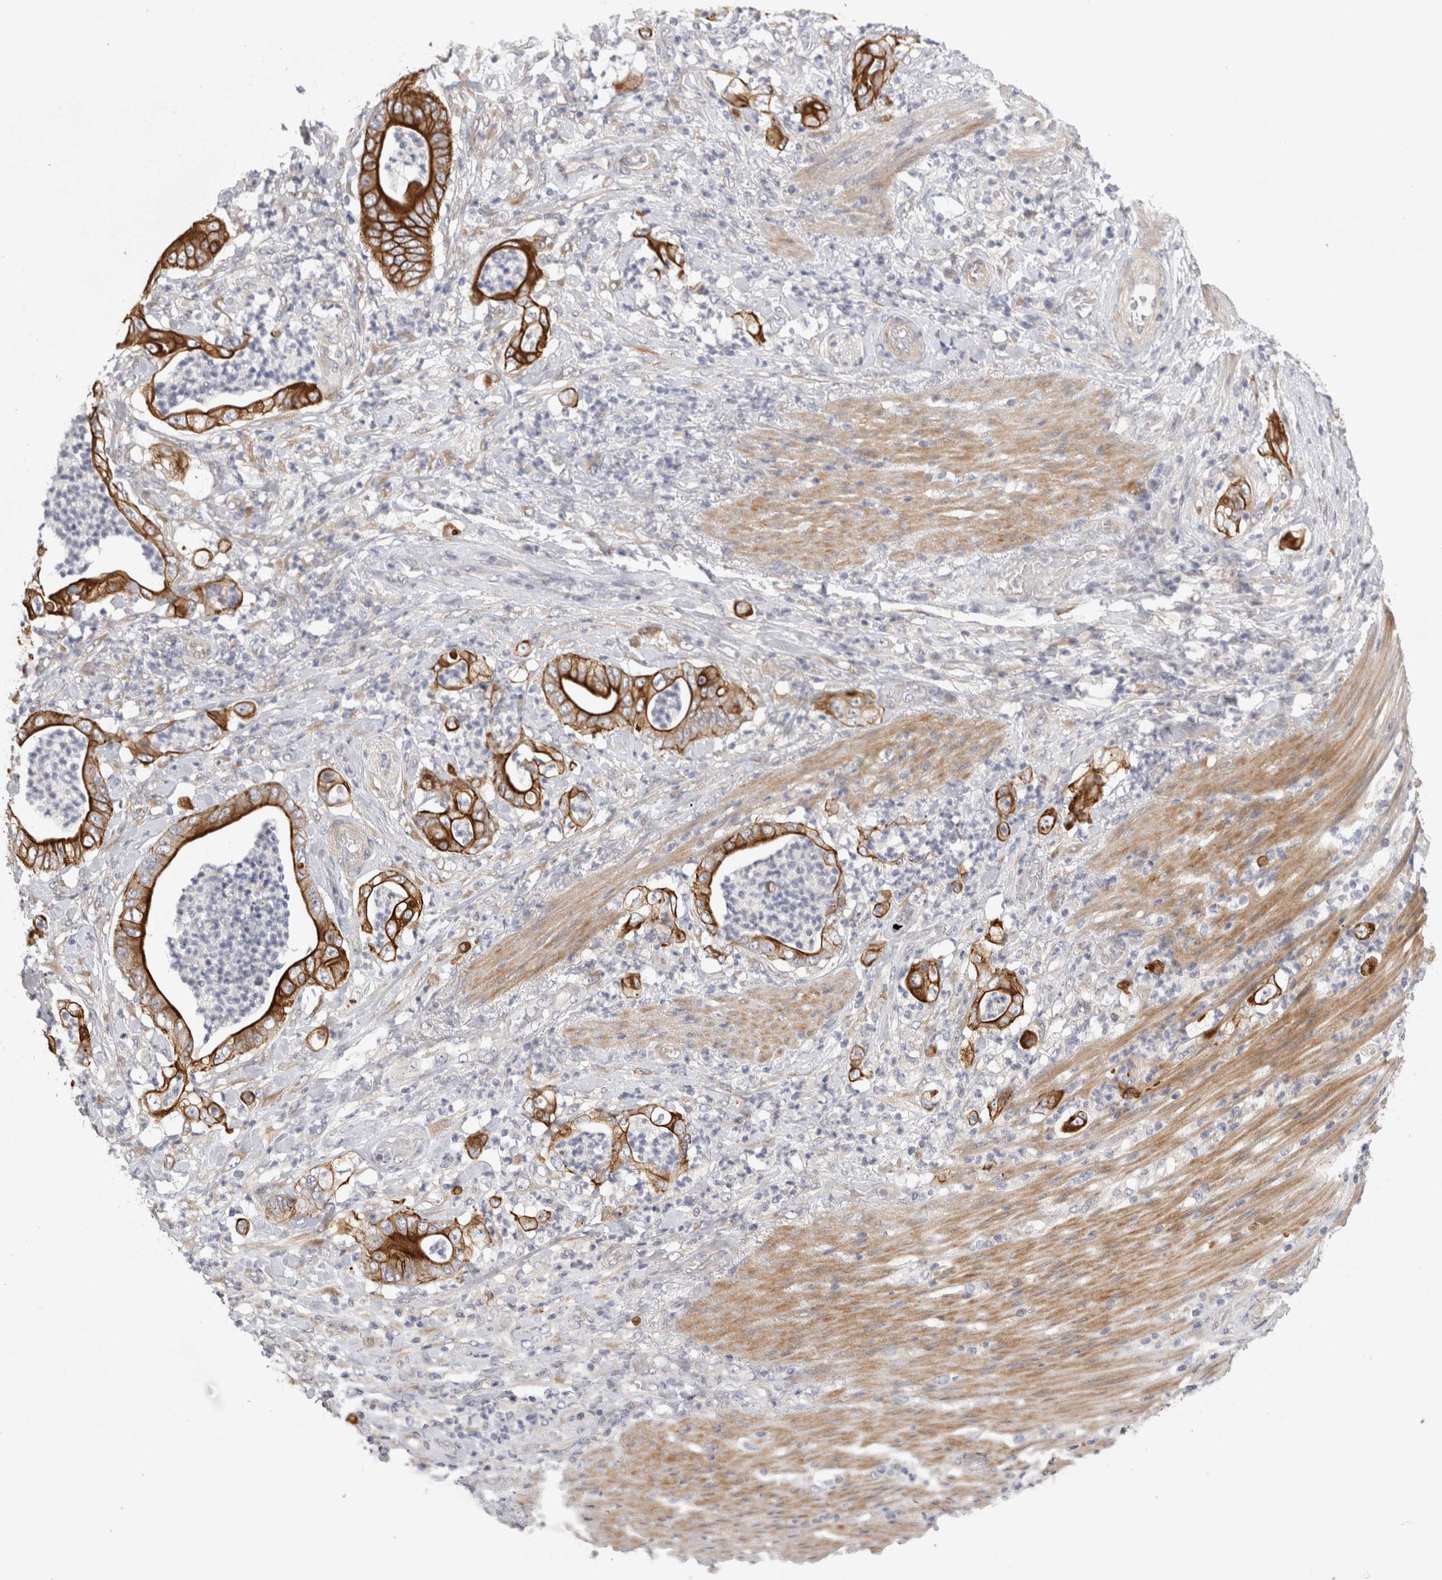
{"staining": {"intensity": "strong", "quantity": ">75%", "location": "cytoplasmic/membranous"}, "tissue": "stomach cancer", "cell_type": "Tumor cells", "image_type": "cancer", "snomed": [{"axis": "morphology", "description": "Adenocarcinoma, NOS"}, {"axis": "topography", "description": "Stomach"}], "caption": "An IHC photomicrograph of neoplastic tissue is shown. Protein staining in brown highlights strong cytoplasmic/membranous positivity in adenocarcinoma (stomach) within tumor cells.", "gene": "BZW2", "patient": {"sex": "female", "age": 73}}